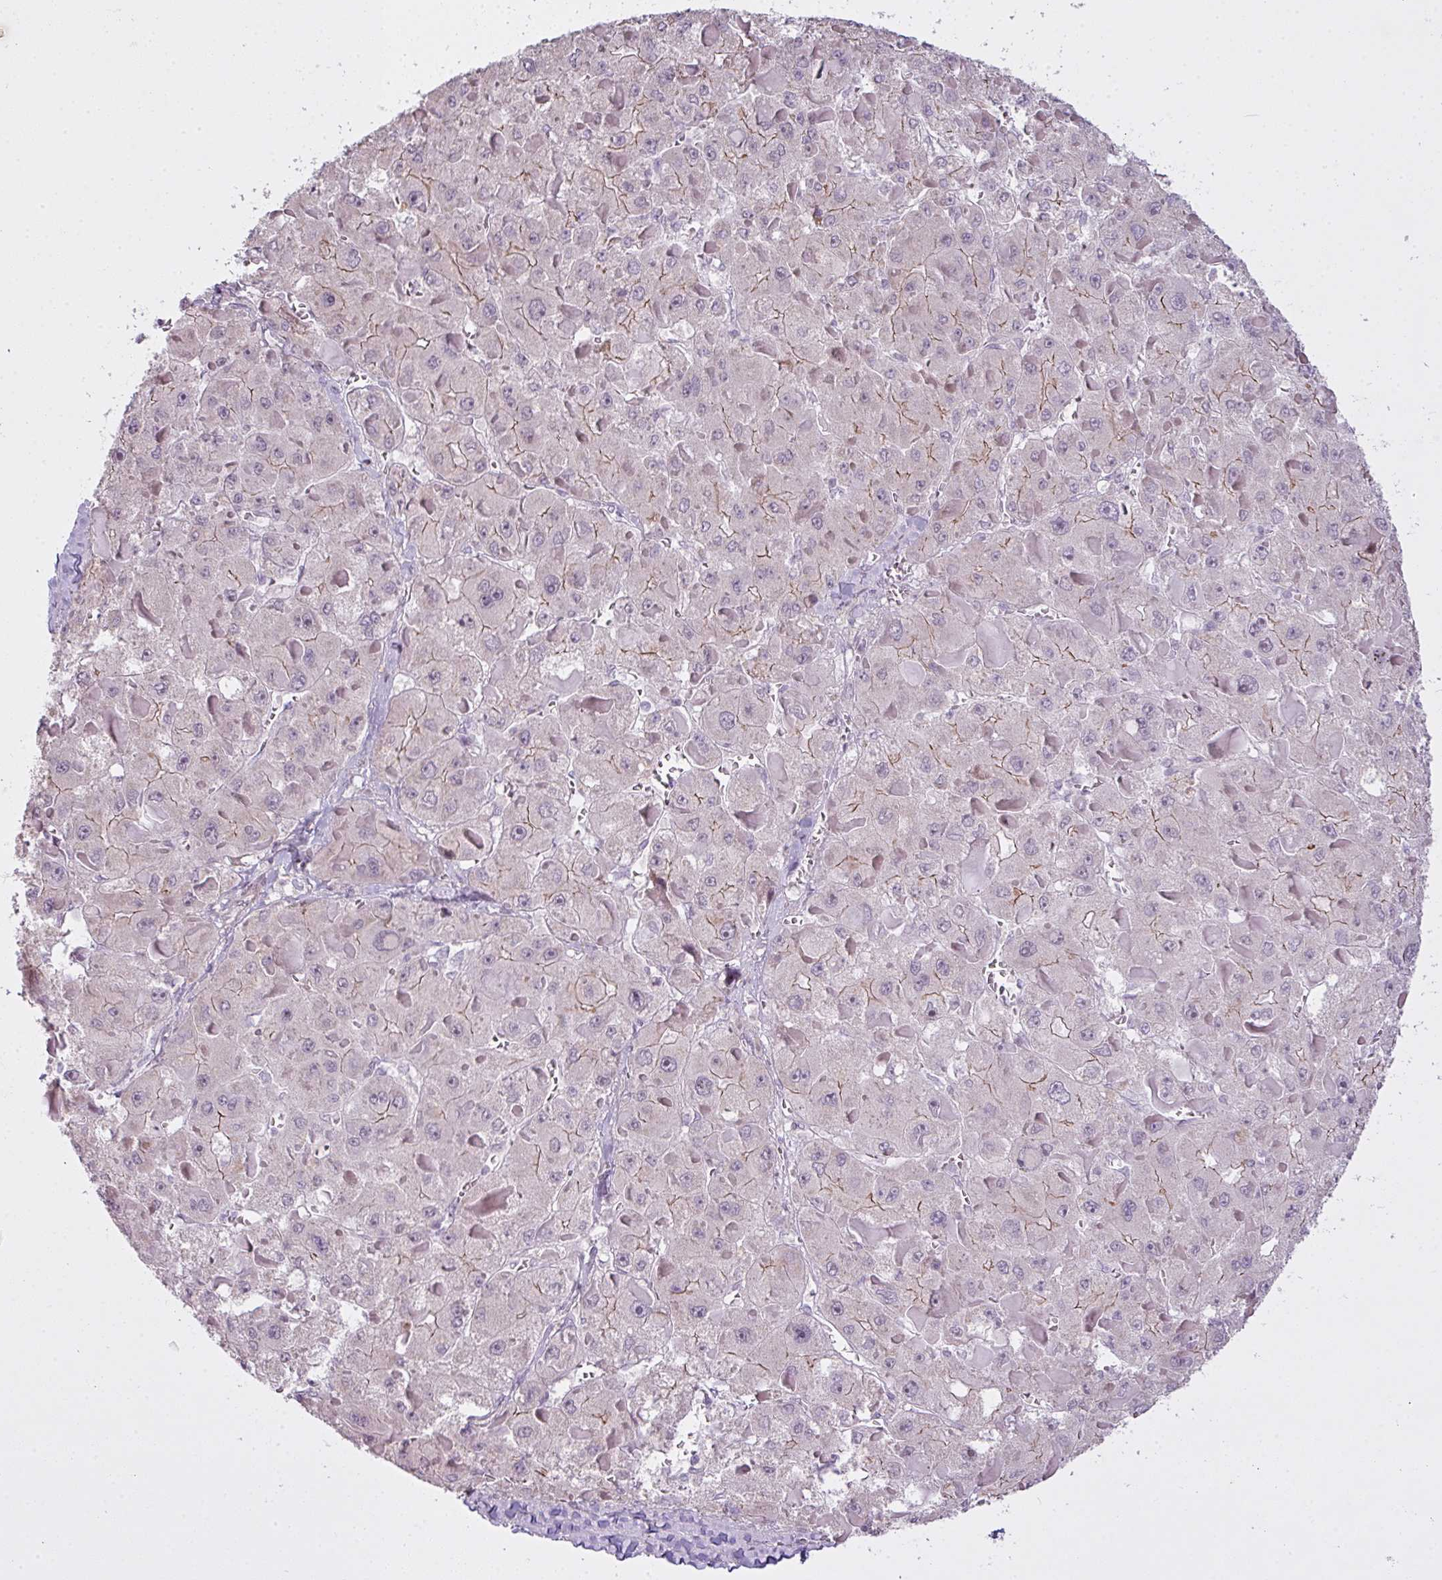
{"staining": {"intensity": "negative", "quantity": "none", "location": "none"}, "tissue": "liver cancer", "cell_type": "Tumor cells", "image_type": "cancer", "snomed": [{"axis": "morphology", "description": "Carcinoma, Hepatocellular, NOS"}, {"axis": "topography", "description": "Liver"}], "caption": "This is an immunohistochemistry histopathology image of hepatocellular carcinoma (liver). There is no expression in tumor cells.", "gene": "ZNF688", "patient": {"sex": "female", "age": 73}}